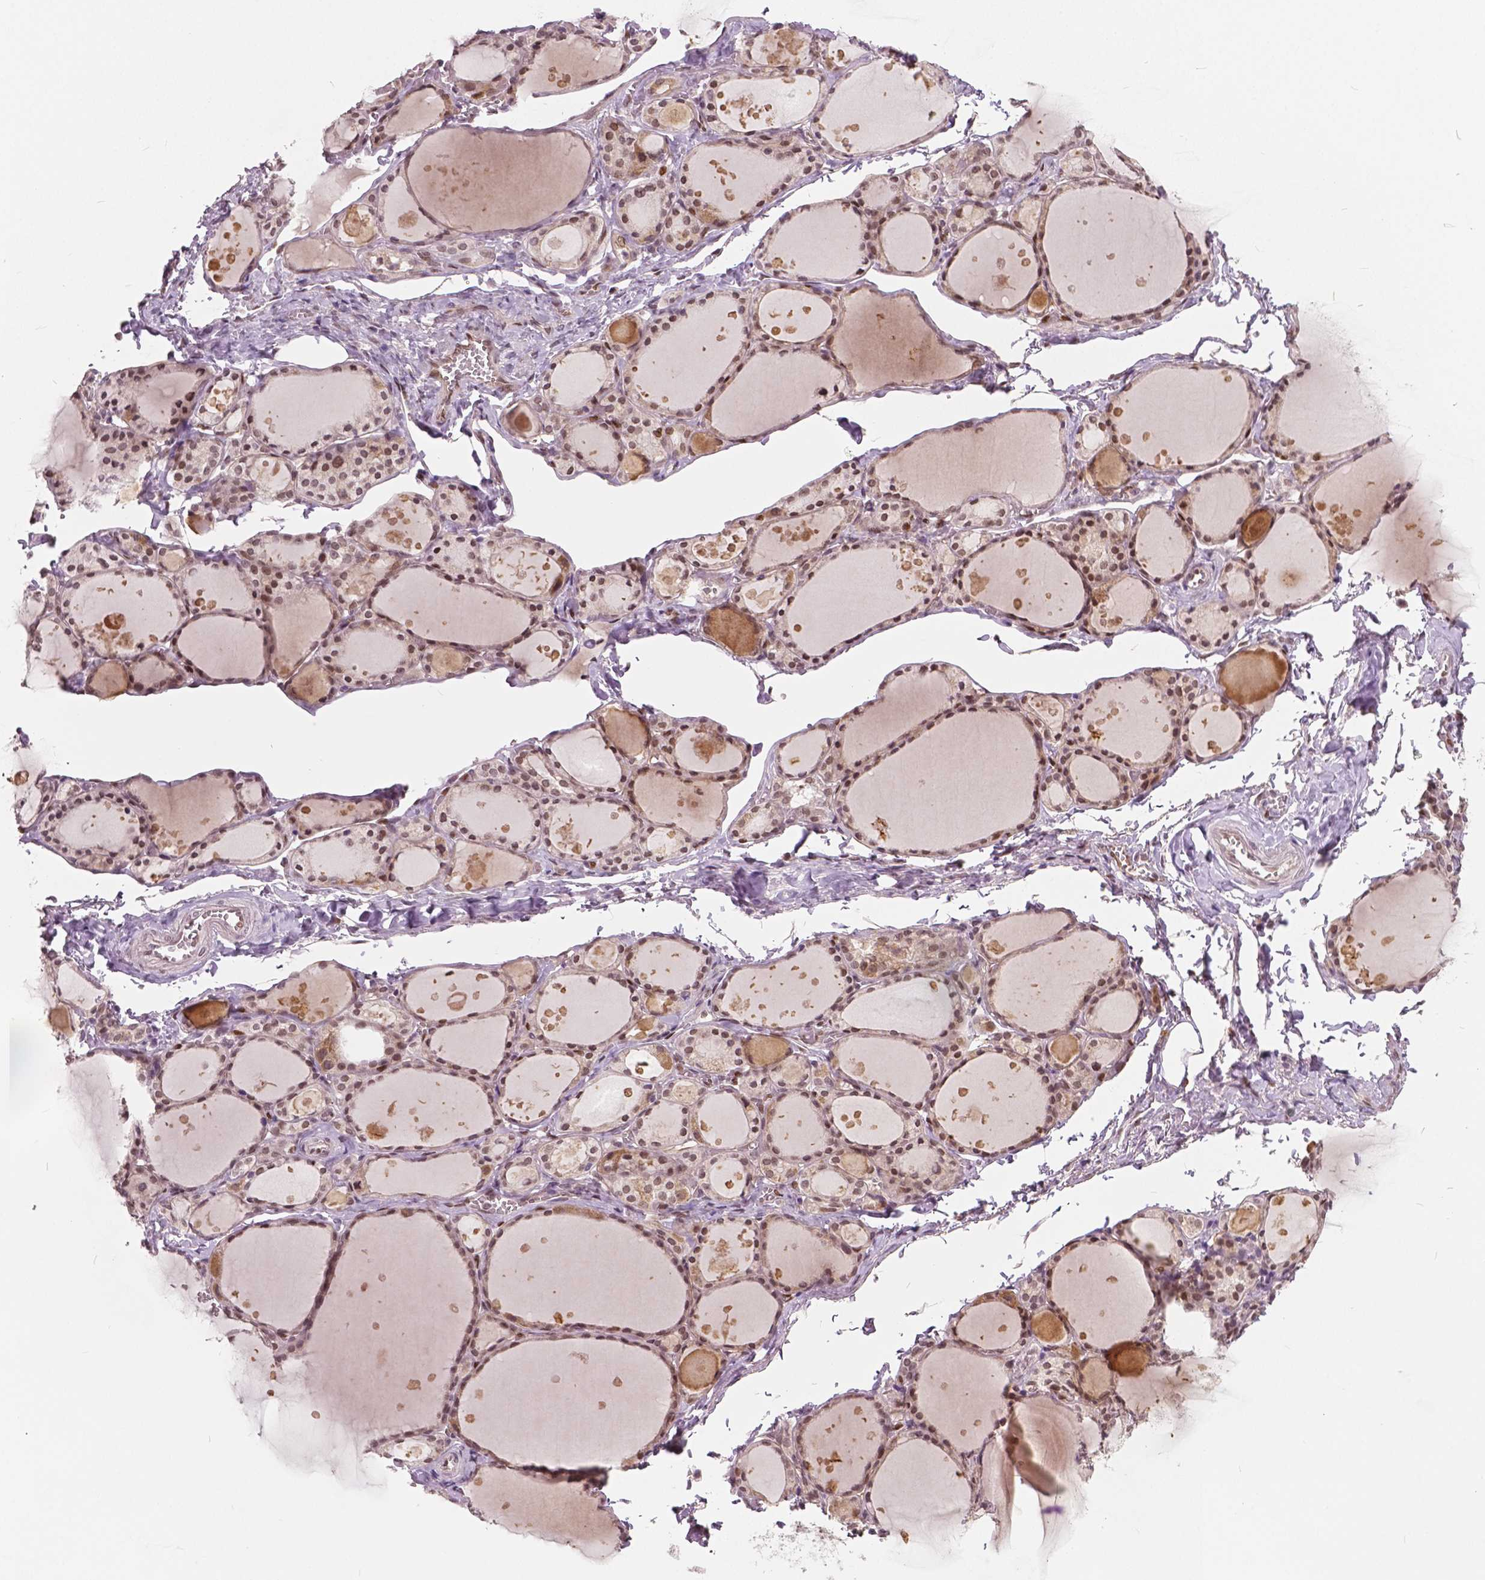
{"staining": {"intensity": "weak", "quantity": ">75%", "location": "nuclear"}, "tissue": "thyroid gland", "cell_type": "Glandular cells", "image_type": "normal", "snomed": [{"axis": "morphology", "description": "Normal tissue, NOS"}, {"axis": "topography", "description": "Thyroid gland"}], "caption": "Thyroid gland stained with DAB IHC shows low levels of weak nuclear expression in about >75% of glandular cells. The protein is shown in brown color, while the nuclei are stained blue.", "gene": "HMBOX1", "patient": {"sex": "male", "age": 68}}